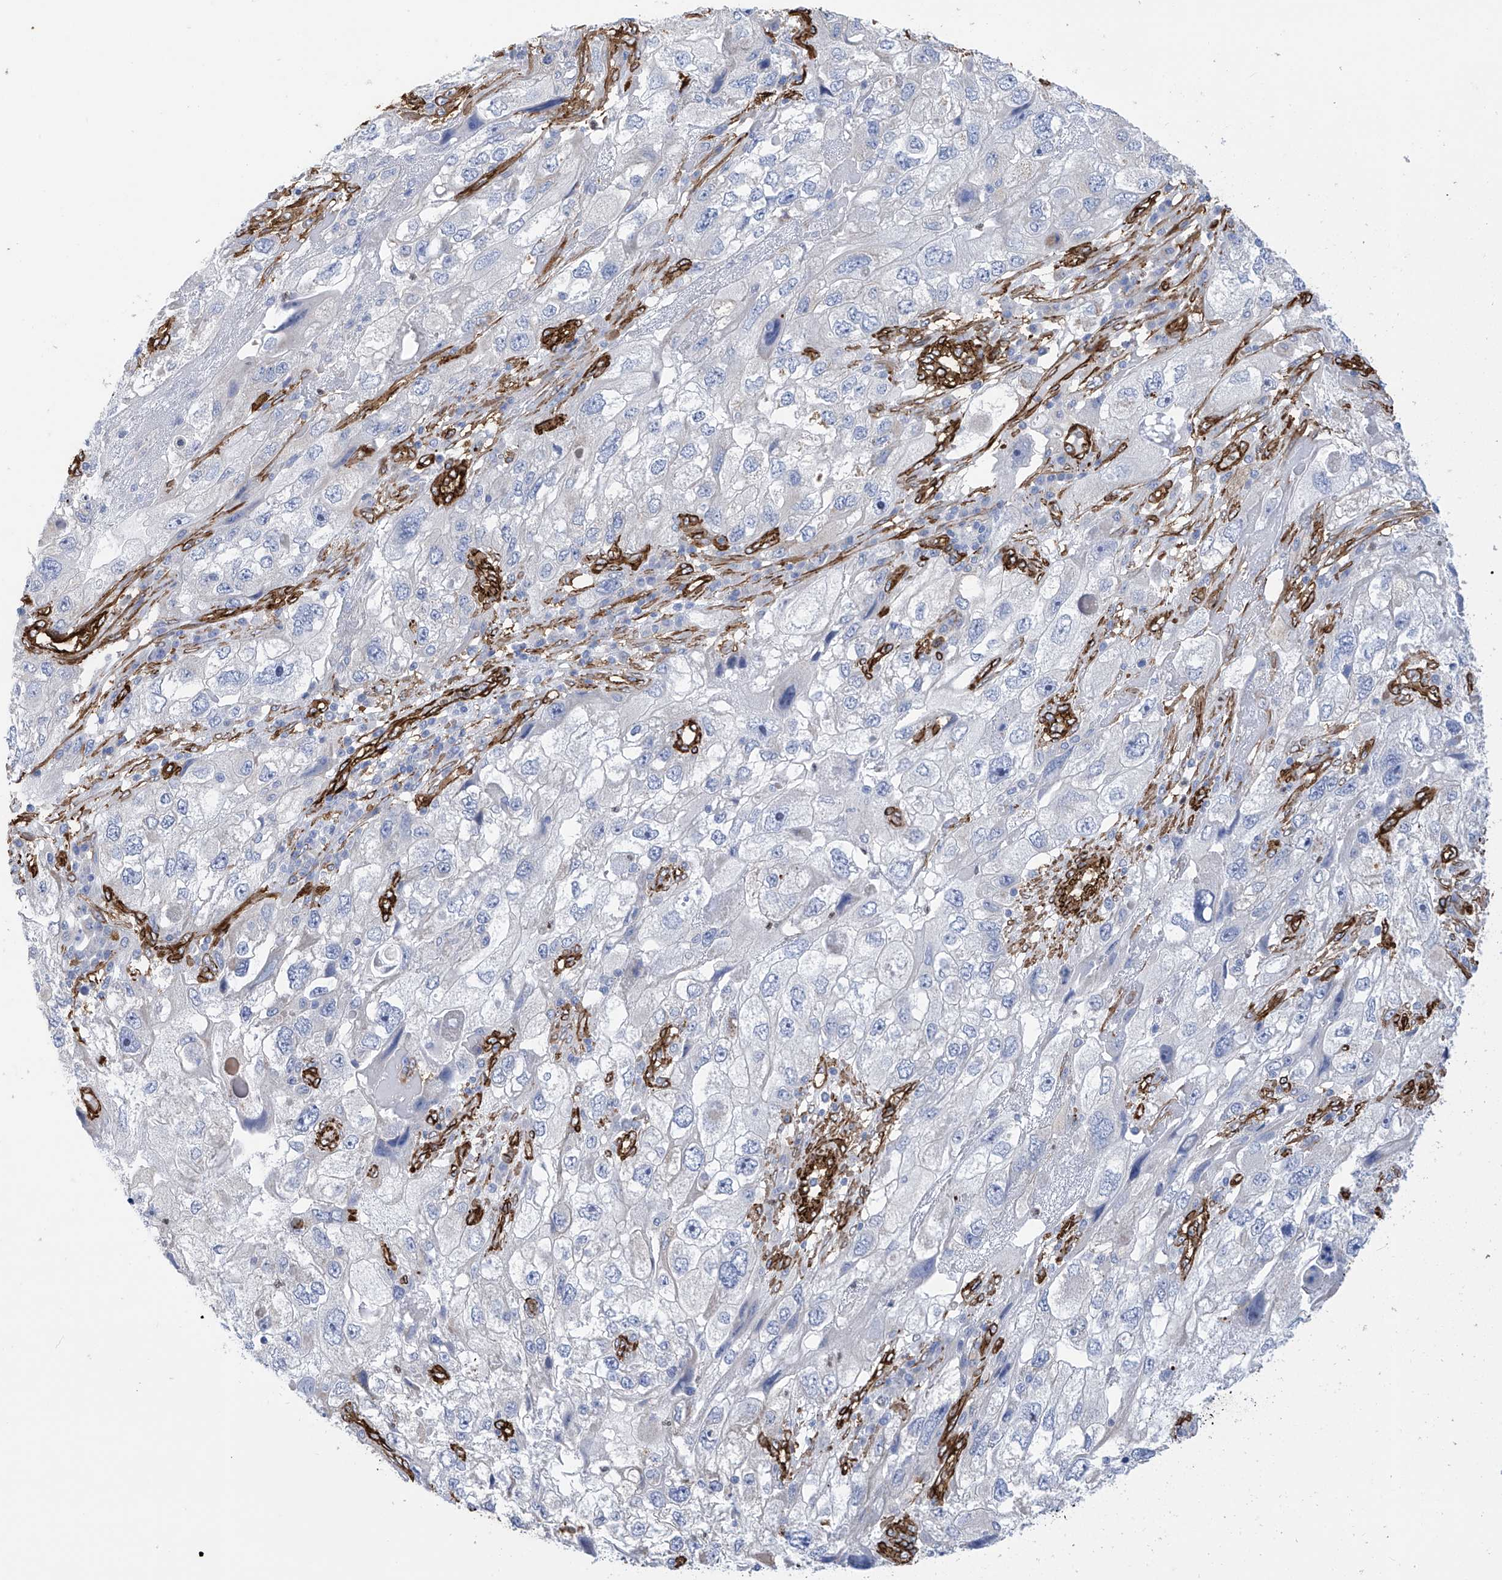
{"staining": {"intensity": "negative", "quantity": "none", "location": "none"}, "tissue": "endometrial cancer", "cell_type": "Tumor cells", "image_type": "cancer", "snomed": [{"axis": "morphology", "description": "Adenocarcinoma, NOS"}, {"axis": "topography", "description": "Endometrium"}], "caption": "Endometrial cancer (adenocarcinoma) was stained to show a protein in brown. There is no significant positivity in tumor cells.", "gene": "UBTD1", "patient": {"sex": "female", "age": 49}}